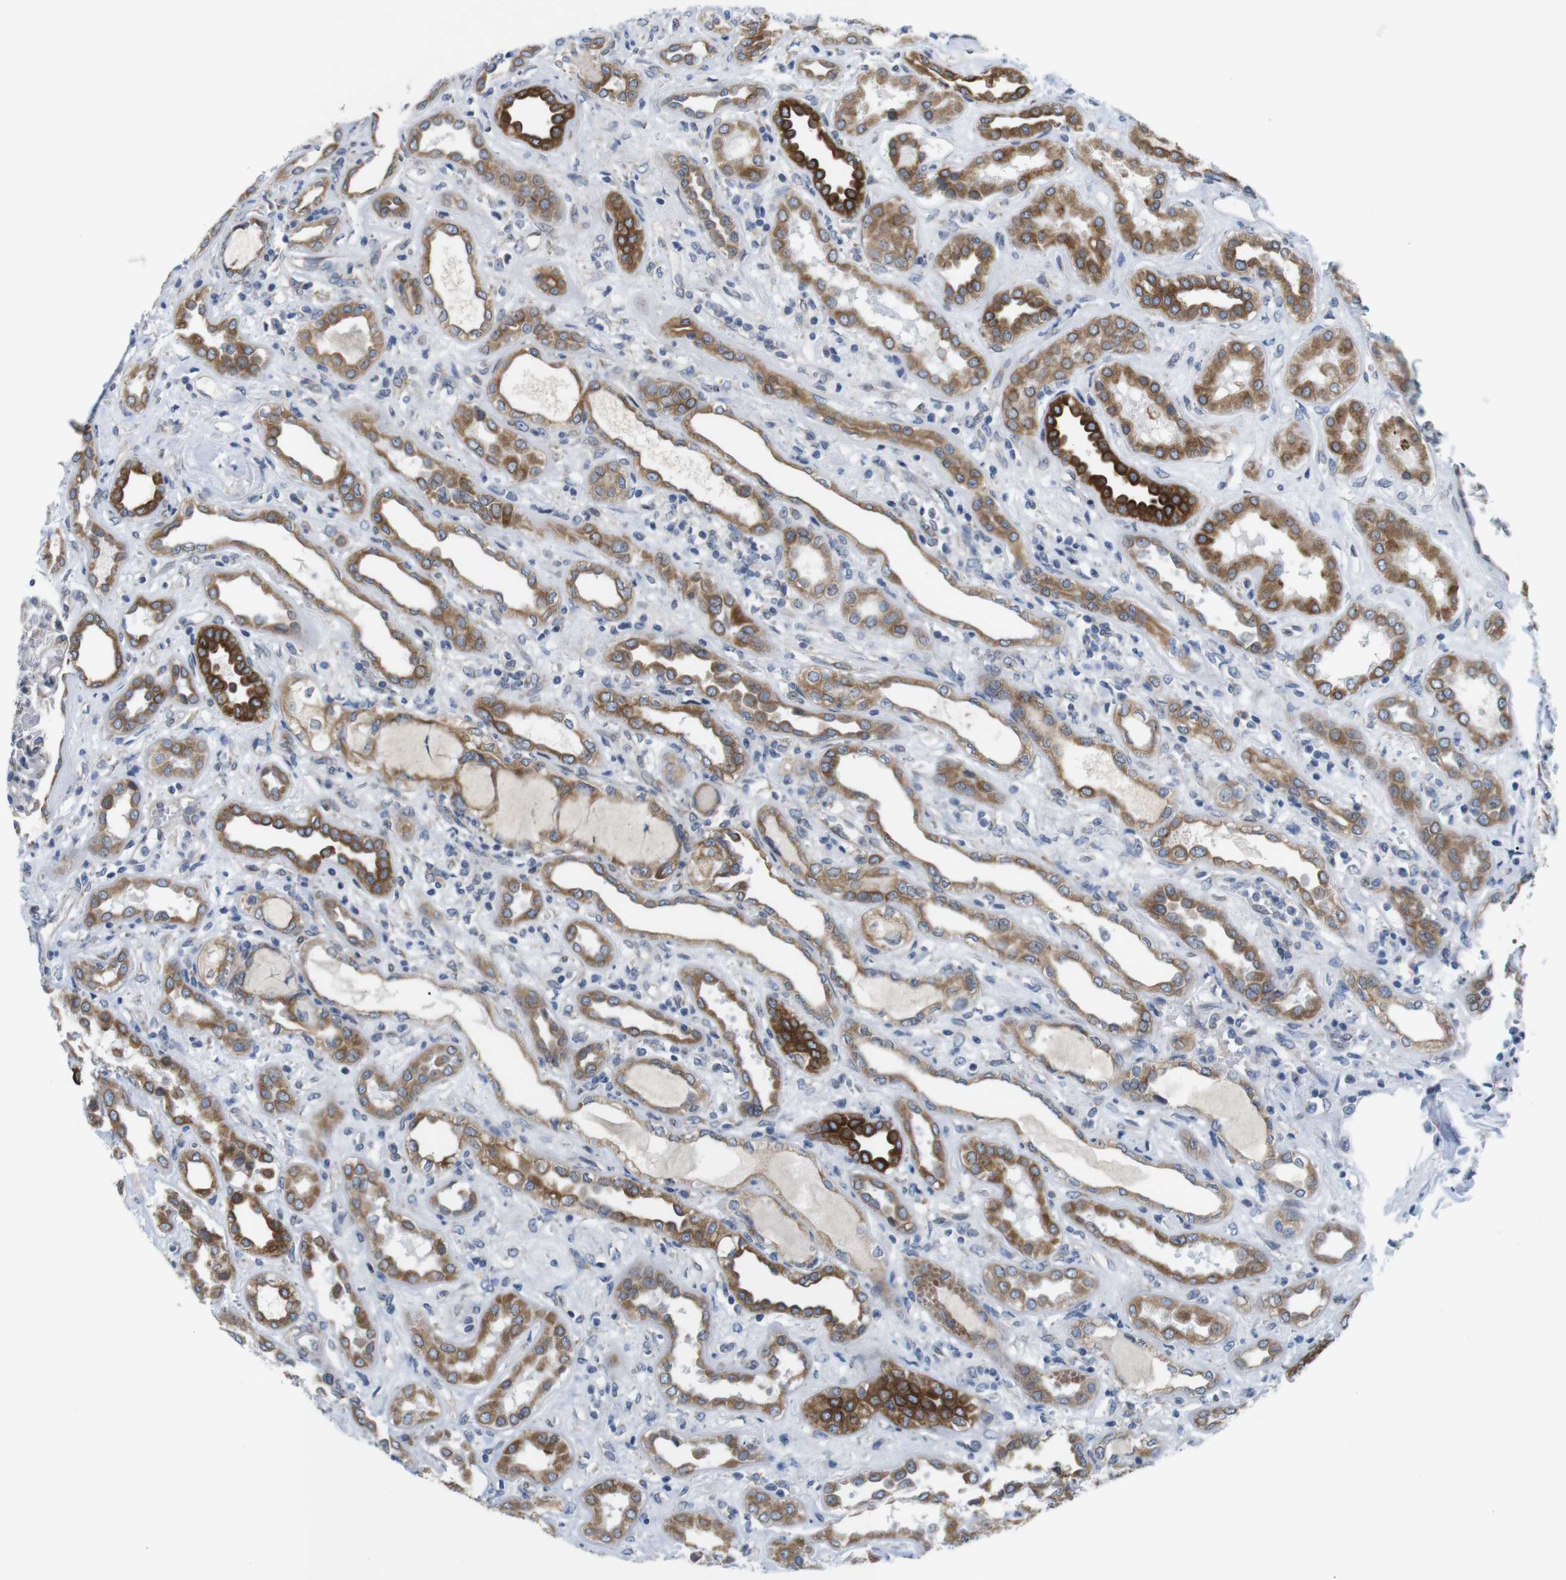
{"staining": {"intensity": "negative", "quantity": "none", "location": "none"}, "tissue": "kidney", "cell_type": "Cells in glomeruli", "image_type": "normal", "snomed": [{"axis": "morphology", "description": "Normal tissue, NOS"}, {"axis": "topography", "description": "Kidney"}], "caption": "Protein analysis of unremarkable kidney displays no significant expression in cells in glomeruli.", "gene": "HACD3", "patient": {"sex": "male", "age": 59}}